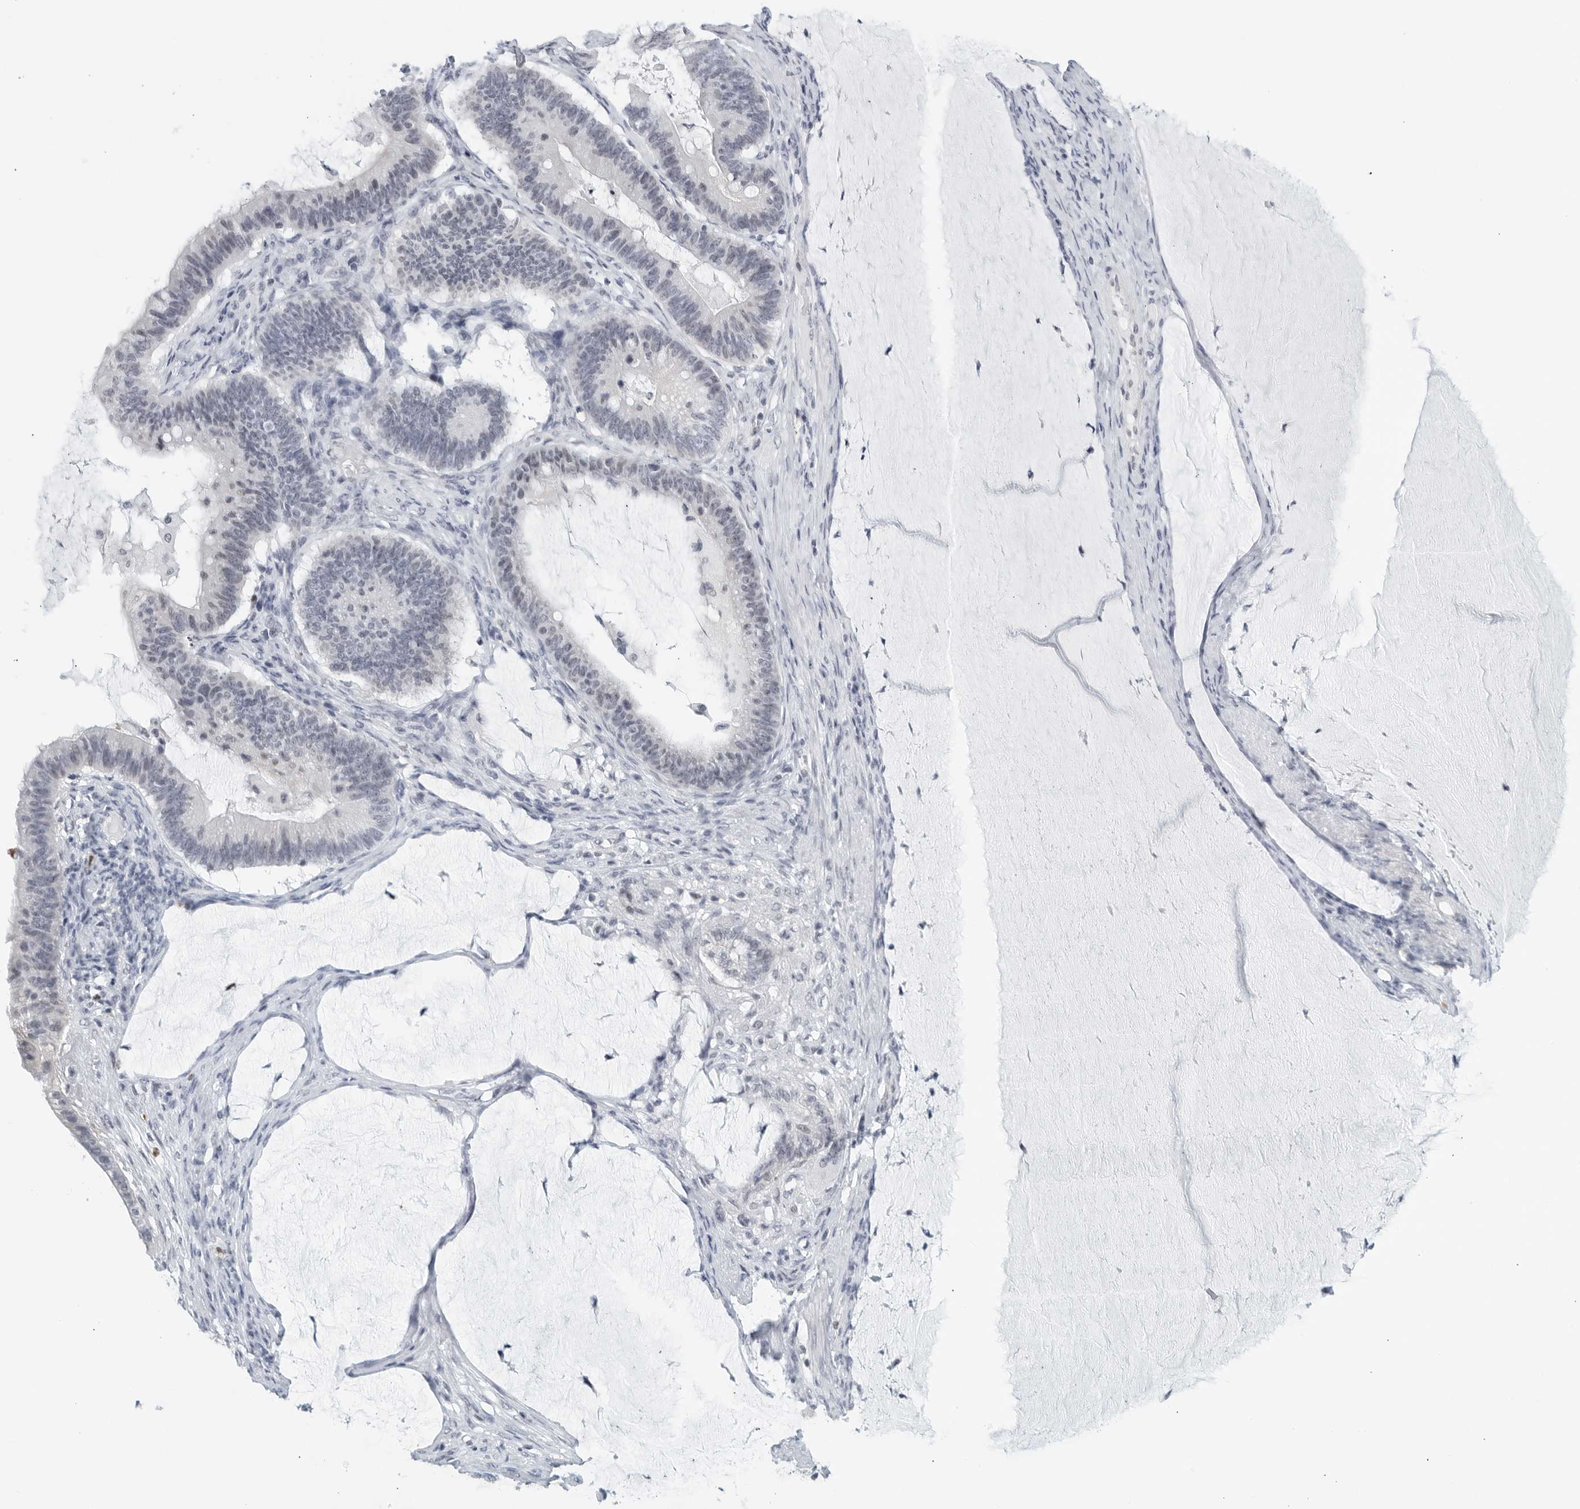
{"staining": {"intensity": "negative", "quantity": "none", "location": "none"}, "tissue": "ovarian cancer", "cell_type": "Tumor cells", "image_type": "cancer", "snomed": [{"axis": "morphology", "description": "Cystadenocarcinoma, mucinous, NOS"}, {"axis": "topography", "description": "Ovary"}], "caption": "Human ovarian cancer stained for a protein using IHC exhibits no positivity in tumor cells.", "gene": "KLK7", "patient": {"sex": "female", "age": 61}}